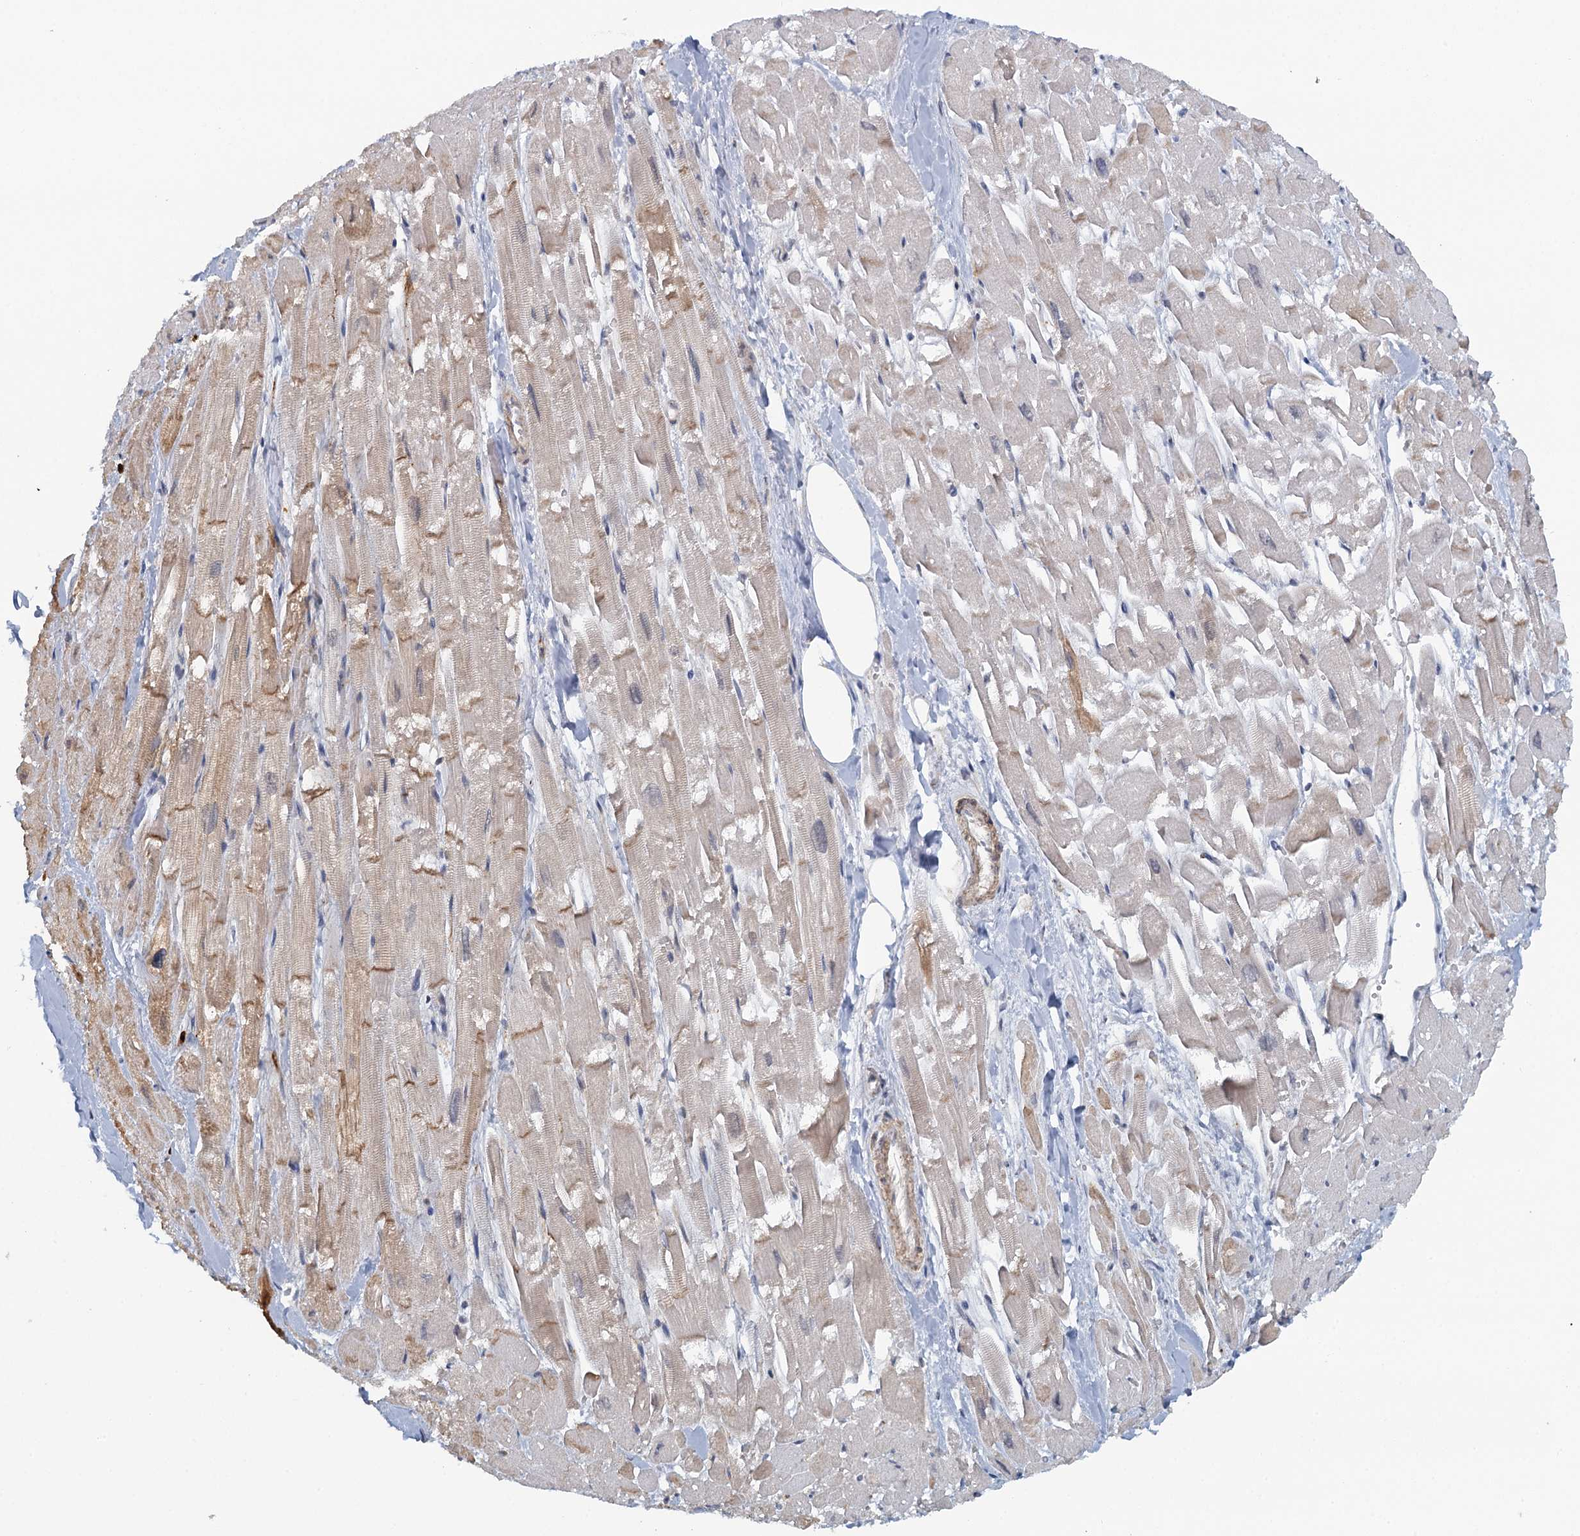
{"staining": {"intensity": "moderate", "quantity": "25%-75%", "location": "cytoplasmic/membranous"}, "tissue": "heart muscle", "cell_type": "Cardiomyocytes", "image_type": "normal", "snomed": [{"axis": "morphology", "description": "Normal tissue, NOS"}, {"axis": "topography", "description": "Heart"}], "caption": "DAB (3,3'-diaminobenzidine) immunohistochemical staining of benign human heart muscle demonstrates moderate cytoplasmic/membranous protein expression in approximately 25%-75% of cardiomyocytes.", "gene": "GPATCH11", "patient": {"sex": "male", "age": 54}}